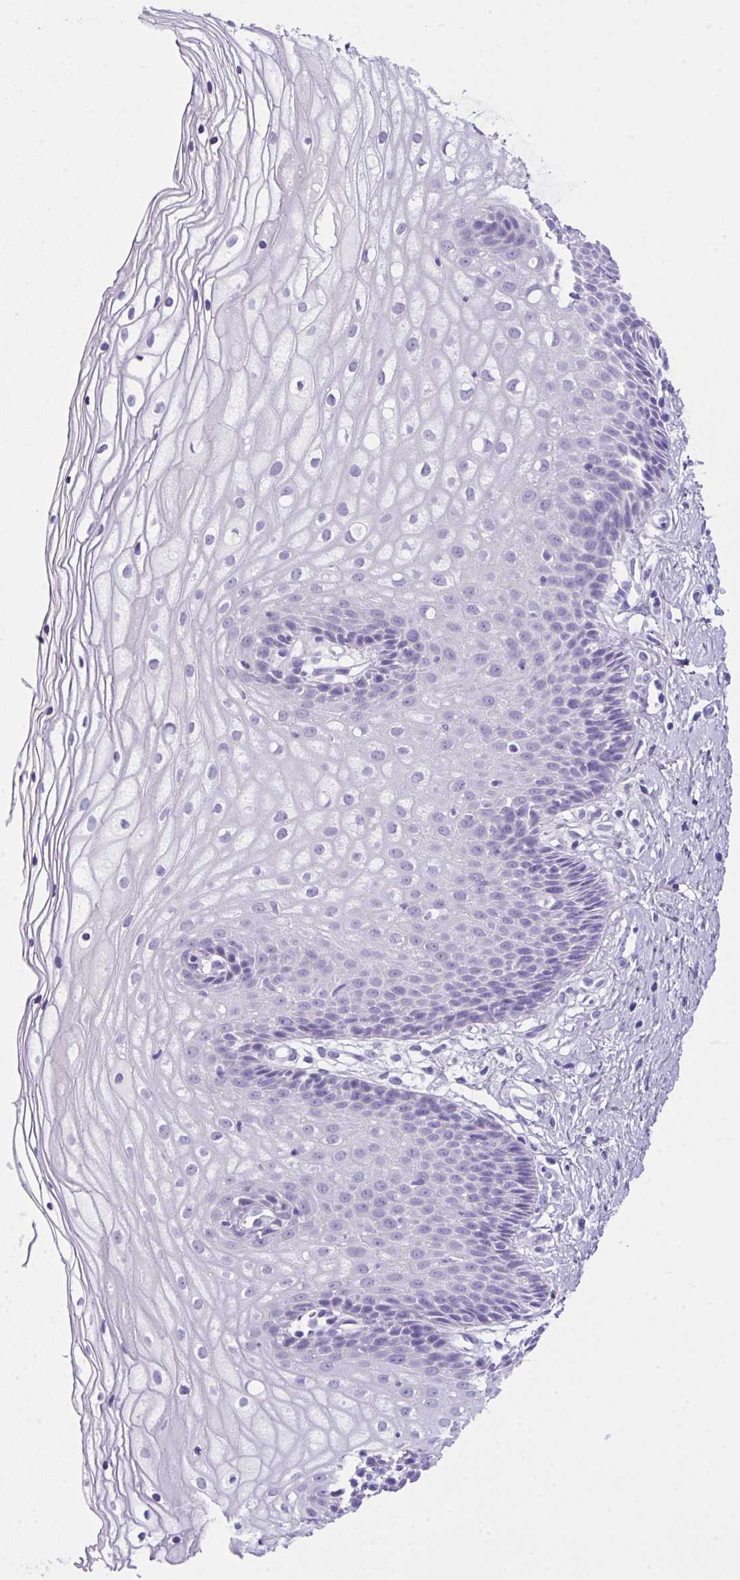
{"staining": {"intensity": "negative", "quantity": "none", "location": "none"}, "tissue": "cervix", "cell_type": "Glandular cells", "image_type": "normal", "snomed": [{"axis": "morphology", "description": "Normal tissue, NOS"}, {"axis": "topography", "description": "Cervix"}], "caption": "Micrograph shows no protein positivity in glandular cells of benign cervix. Brightfield microscopy of immunohistochemistry (IHC) stained with DAB (3,3'-diaminobenzidine) (brown) and hematoxylin (blue), captured at high magnification.", "gene": "LGALS4", "patient": {"sex": "female", "age": 36}}